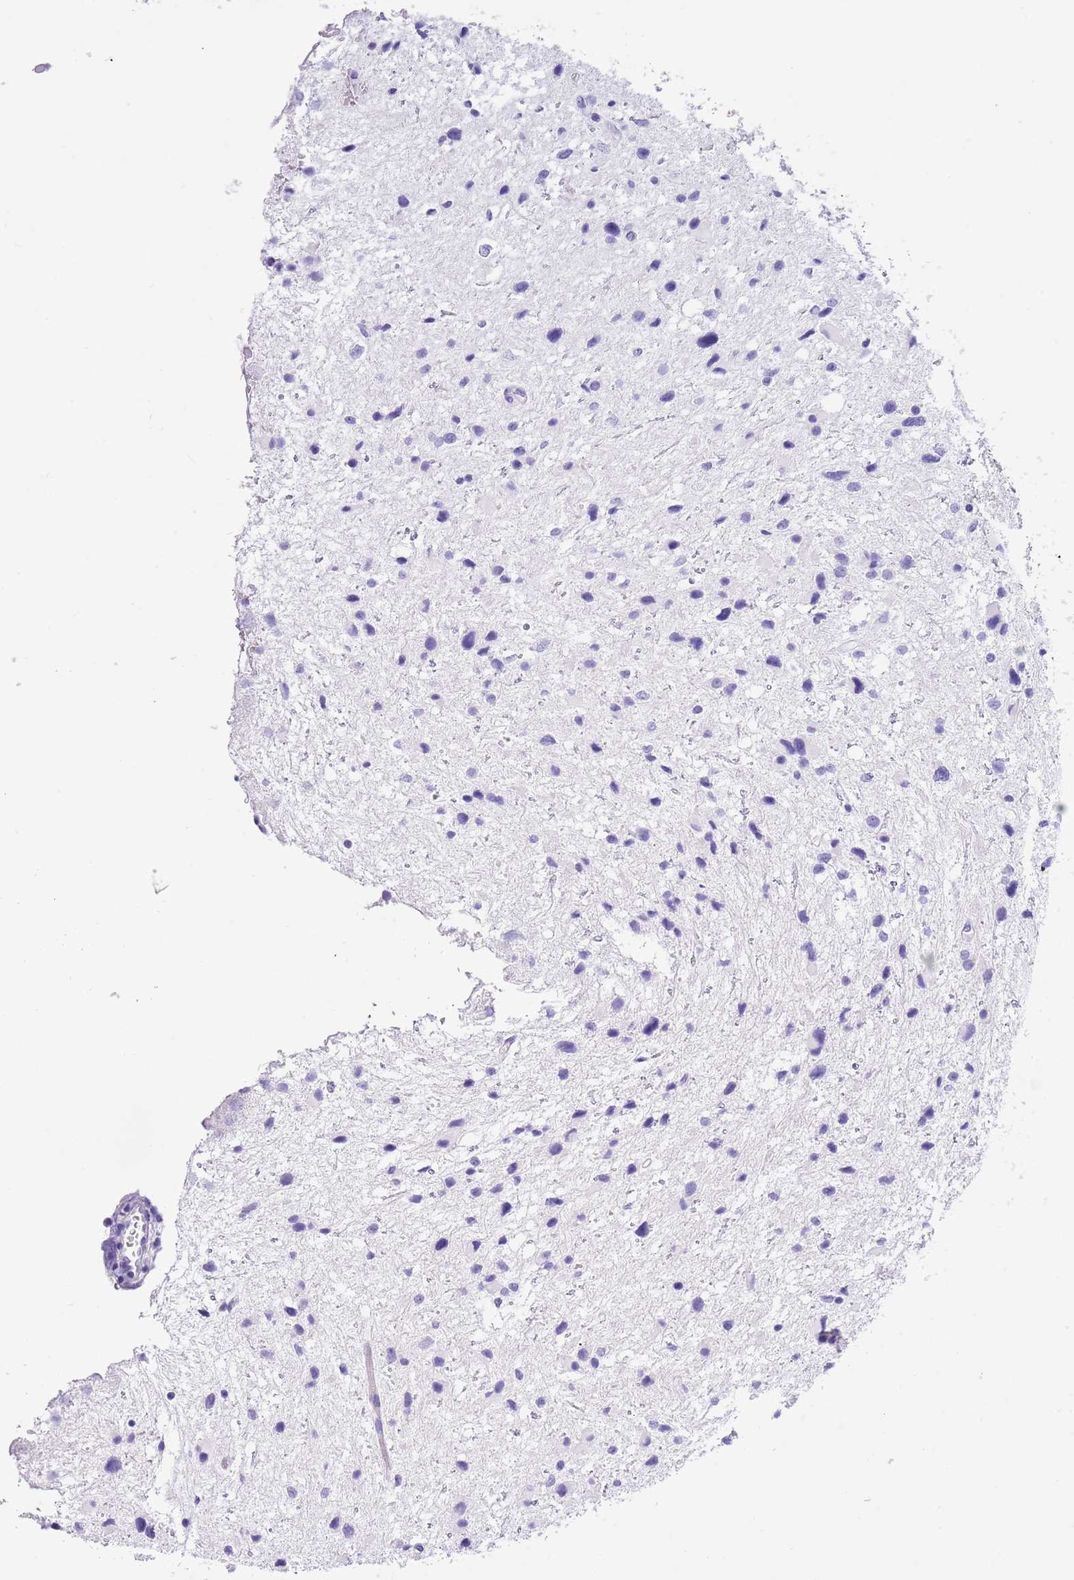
{"staining": {"intensity": "negative", "quantity": "none", "location": "none"}, "tissue": "glioma", "cell_type": "Tumor cells", "image_type": "cancer", "snomed": [{"axis": "morphology", "description": "Glioma, malignant, Low grade"}, {"axis": "topography", "description": "Brain"}], "caption": "The histopathology image shows no staining of tumor cells in glioma. (IHC, brightfield microscopy, high magnification).", "gene": "TMEM185B", "patient": {"sex": "female", "age": 32}}